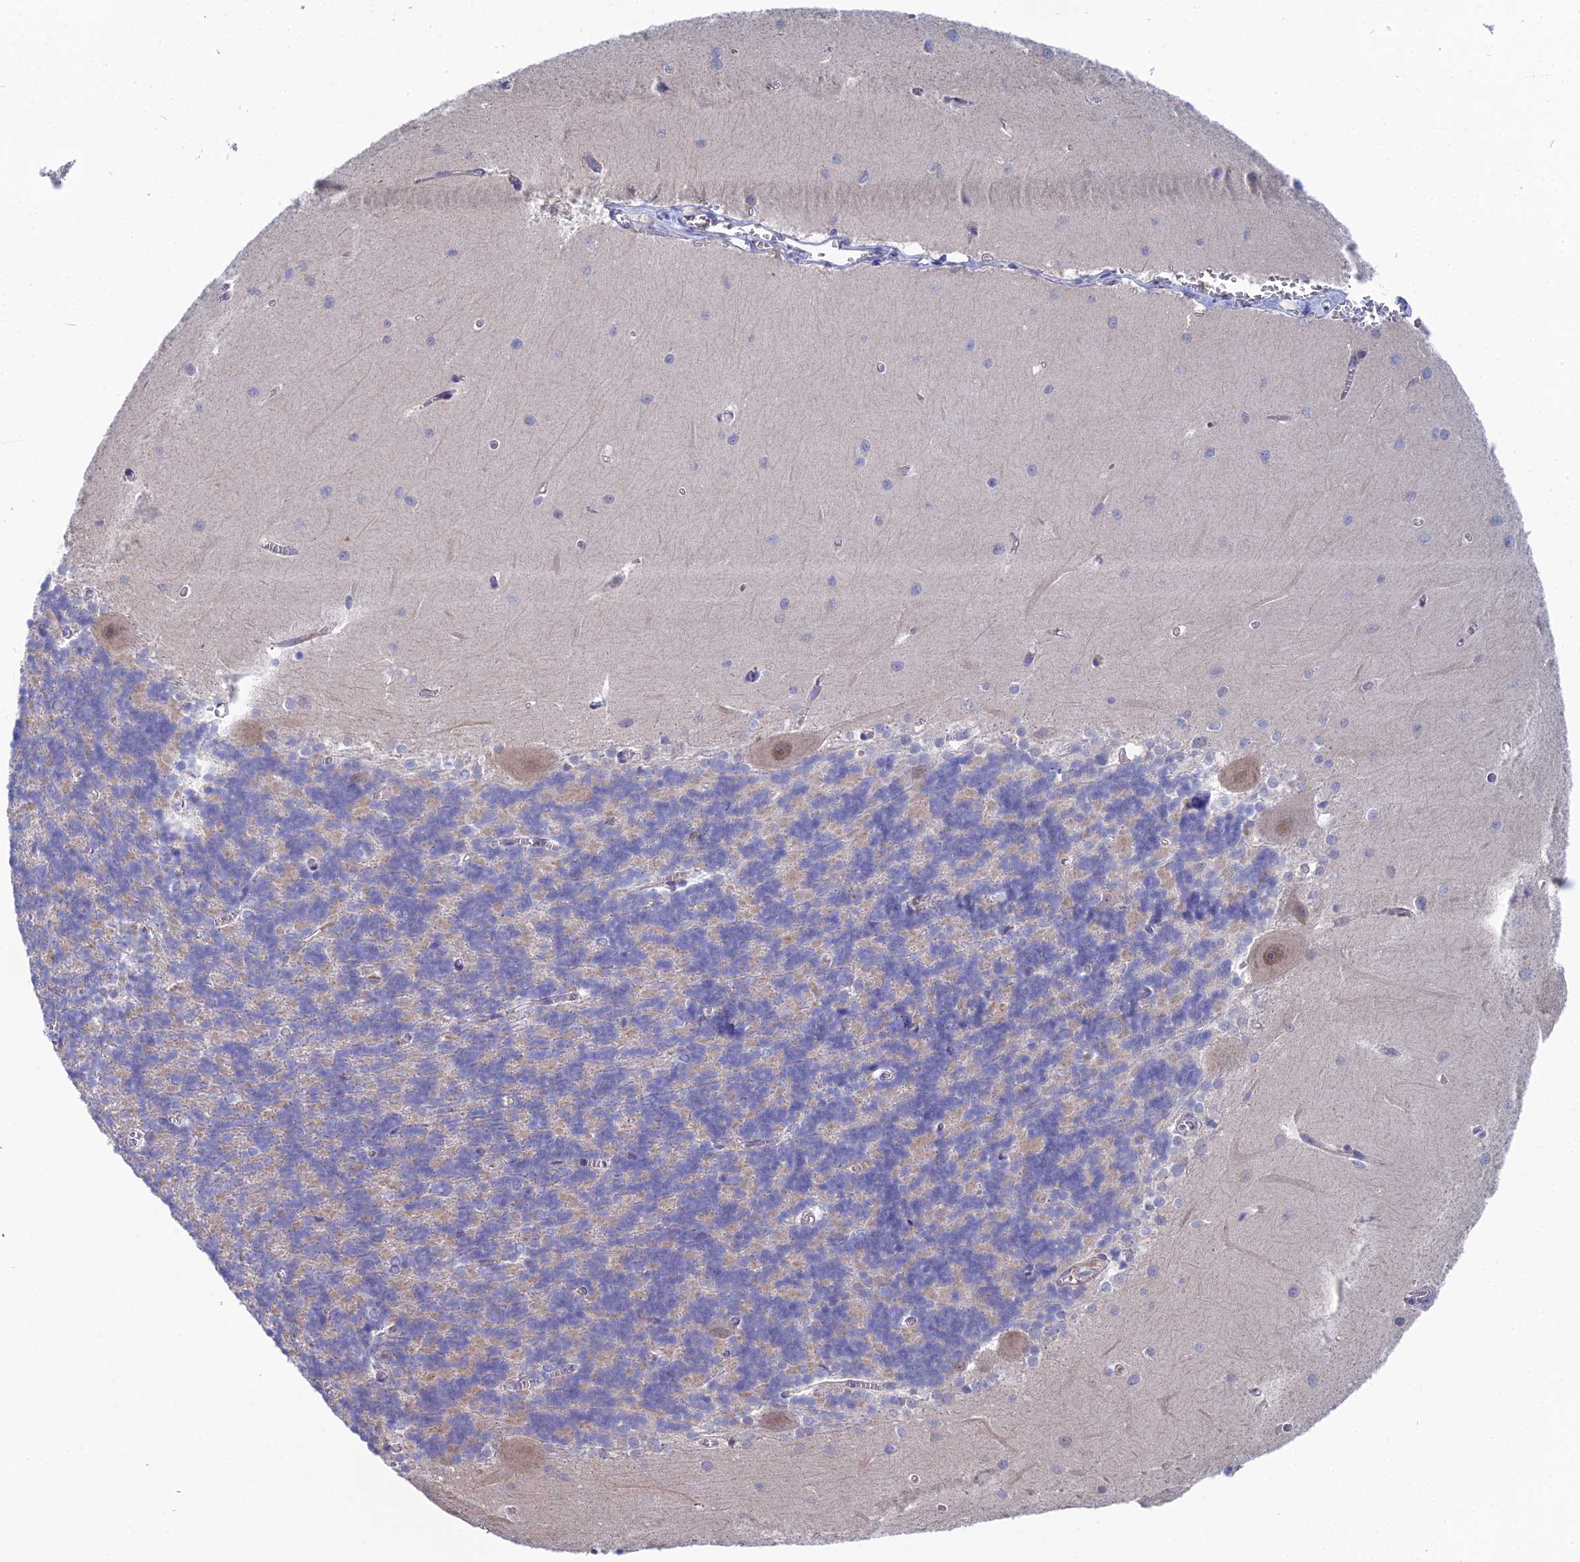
{"staining": {"intensity": "negative", "quantity": "none", "location": "none"}, "tissue": "cerebellum", "cell_type": "Cells in granular layer", "image_type": "normal", "snomed": [{"axis": "morphology", "description": "Normal tissue, NOS"}, {"axis": "topography", "description": "Cerebellum"}], "caption": "High power microscopy image of an immunohistochemistry histopathology image of benign cerebellum, revealing no significant expression in cells in granular layer.", "gene": "DNAH14", "patient": {"sex": "male", "age": 37}}